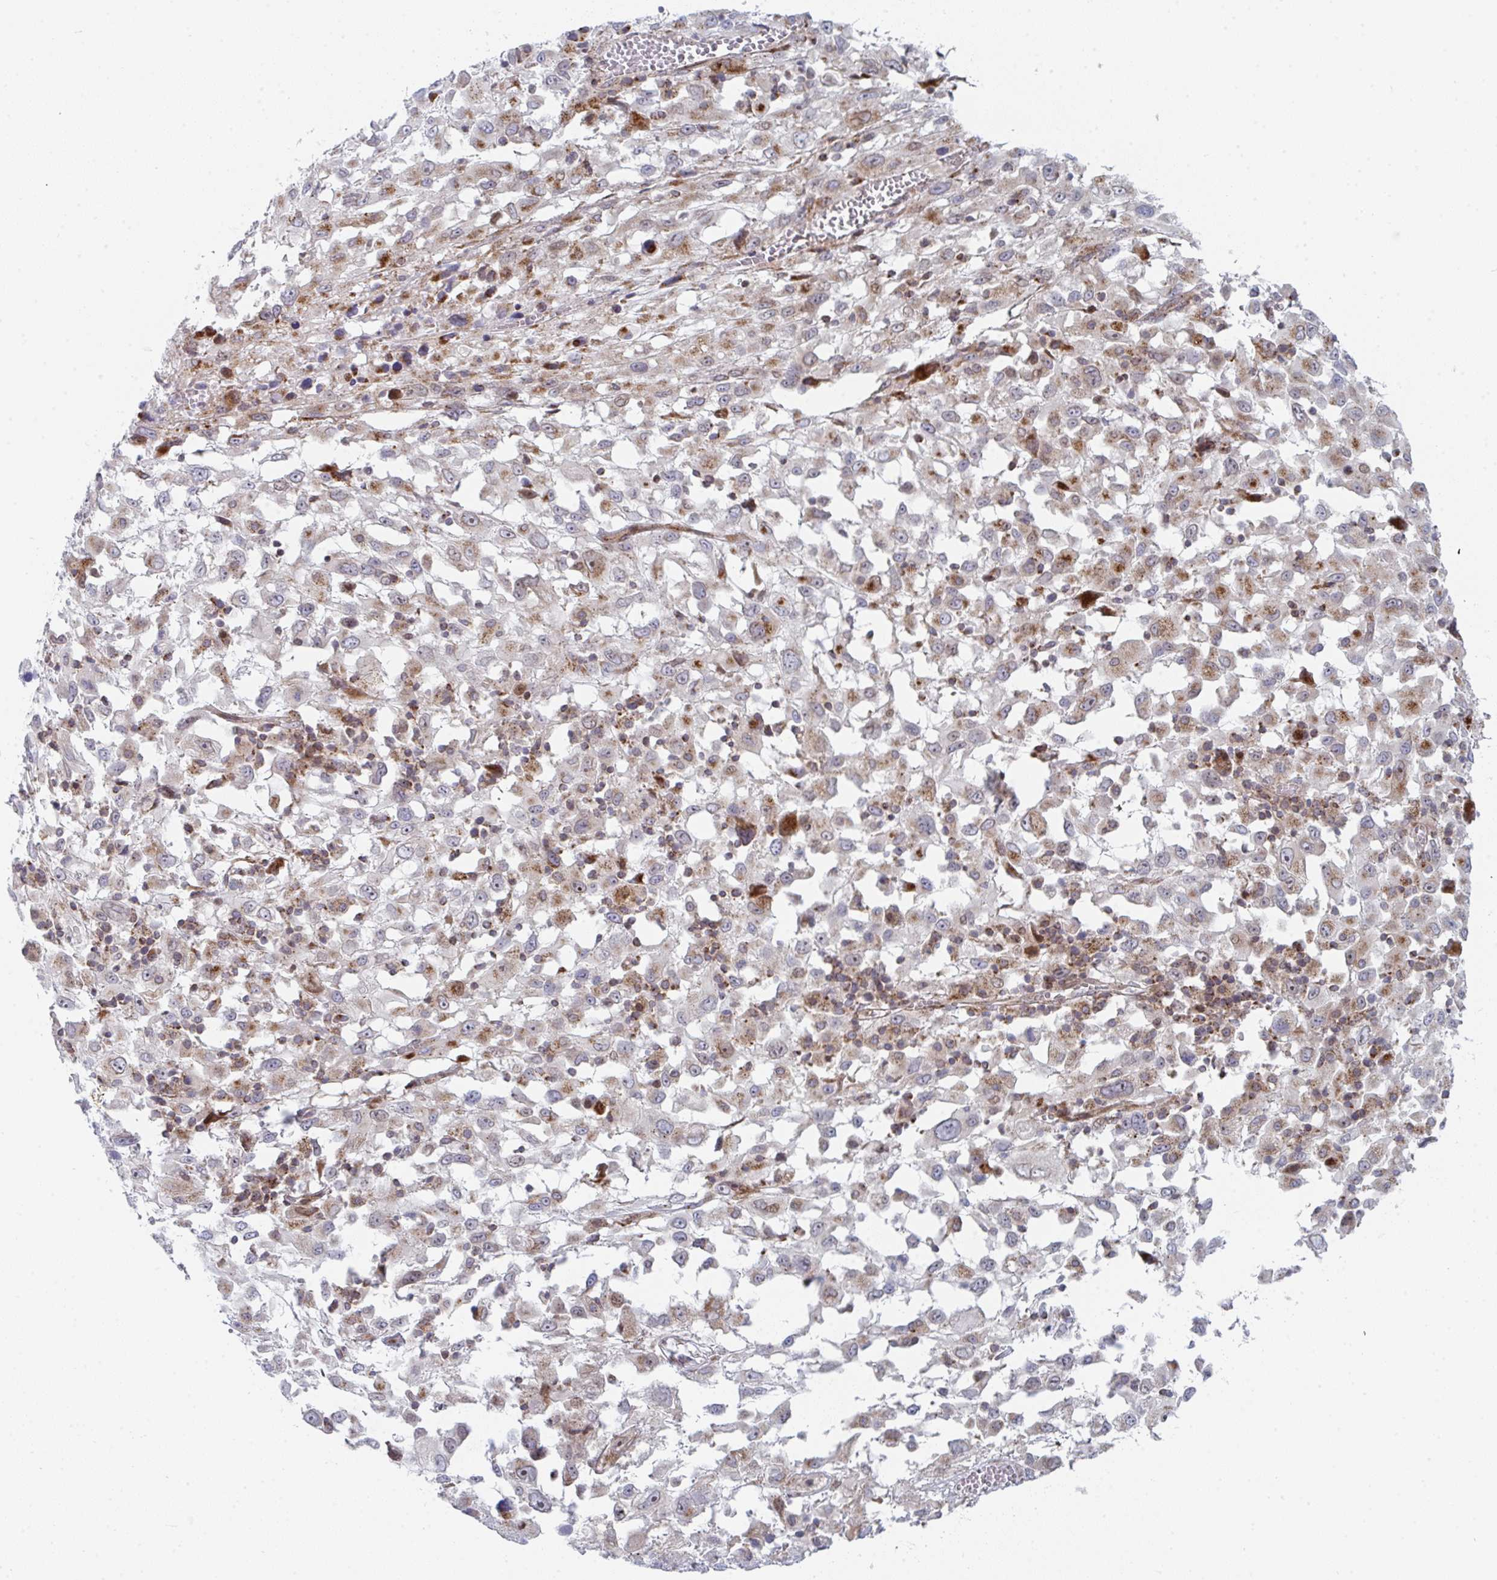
{"staining": {"intensity": "weak", "quantity": "25%-75%", "location": "cytoplasmic/membranous"}, "tissue": "melanoma", "cell_type": "Tumor cells", "image_type": "cancer", "snomed": [{"axis": "morphology", "description": "Malignant melanoma, Metastatic site"}, {"axis": "topography", "description": "Soft tissue"}], "caption": "Weak cytoplasmic/membranous protein expression is identified in approximately 25%-75% of tumor cells in malignant melanoma (metastatic site). Nuclei are stained in blue.", "gene": "PRKCH", "patient": {"sex": "male", "age": 50}}